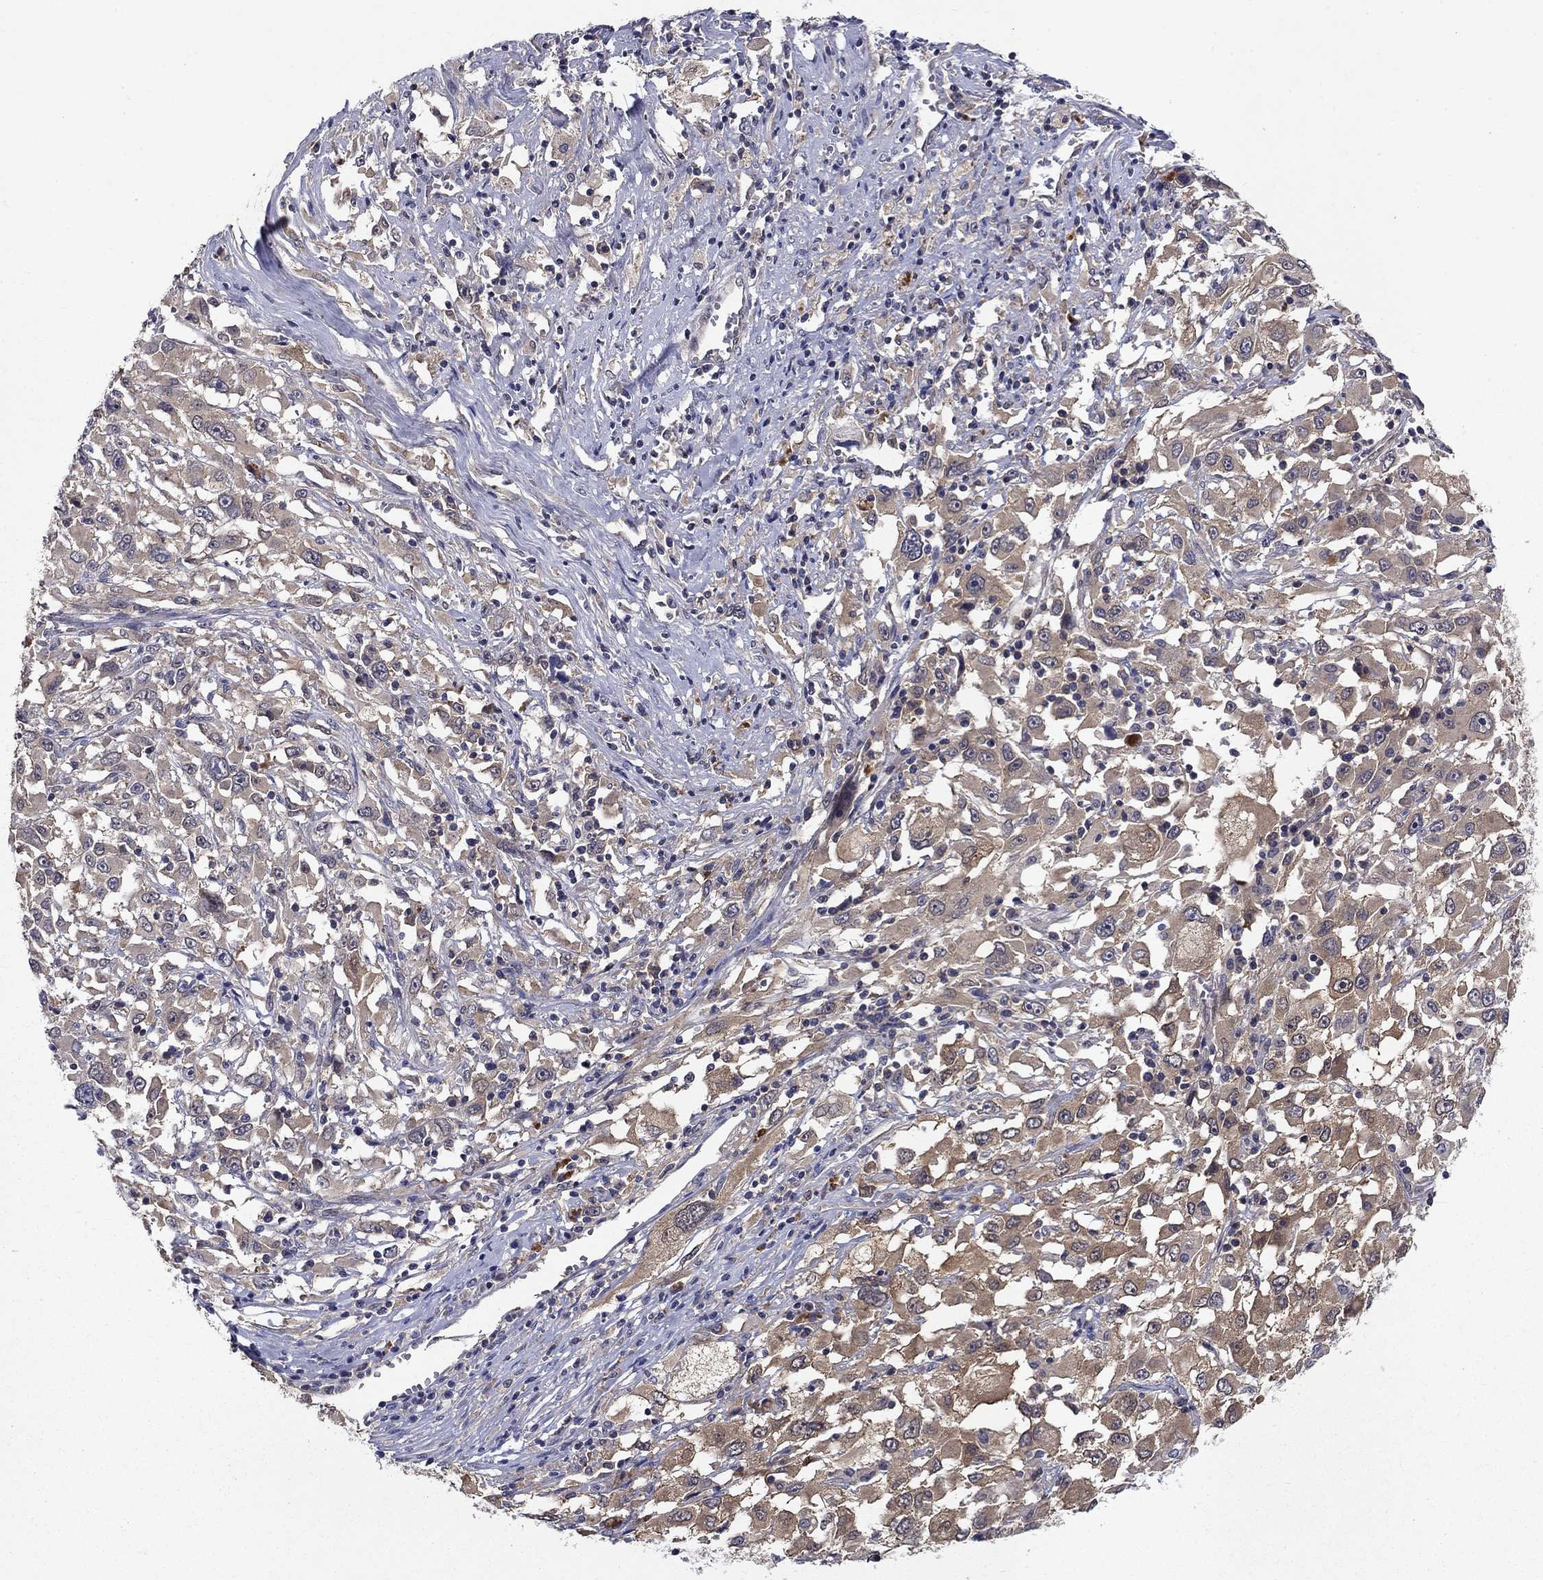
{"staining": {"intensity": "weak", "quantity": "25%-75%", "location": "cytoplasmic/membranous"}, "tissue": "melanoma", "cell_type": "Tumor cells", "image_type": "cancer", "snomed": [{"axis": "morphology", "description": "Malignant melanoma, Metastatic site"}, {"axis": "topography", "description": "Soft tissue"}], "caption": "IHC image of melanoma stained for a protein (brown), which demonstrates low levels of weak cytoplasmic/membranous staining in about 25%-75% of tumor cells.", "gene": "GLTP", "patient": {"sex": "male", "age": 50}}